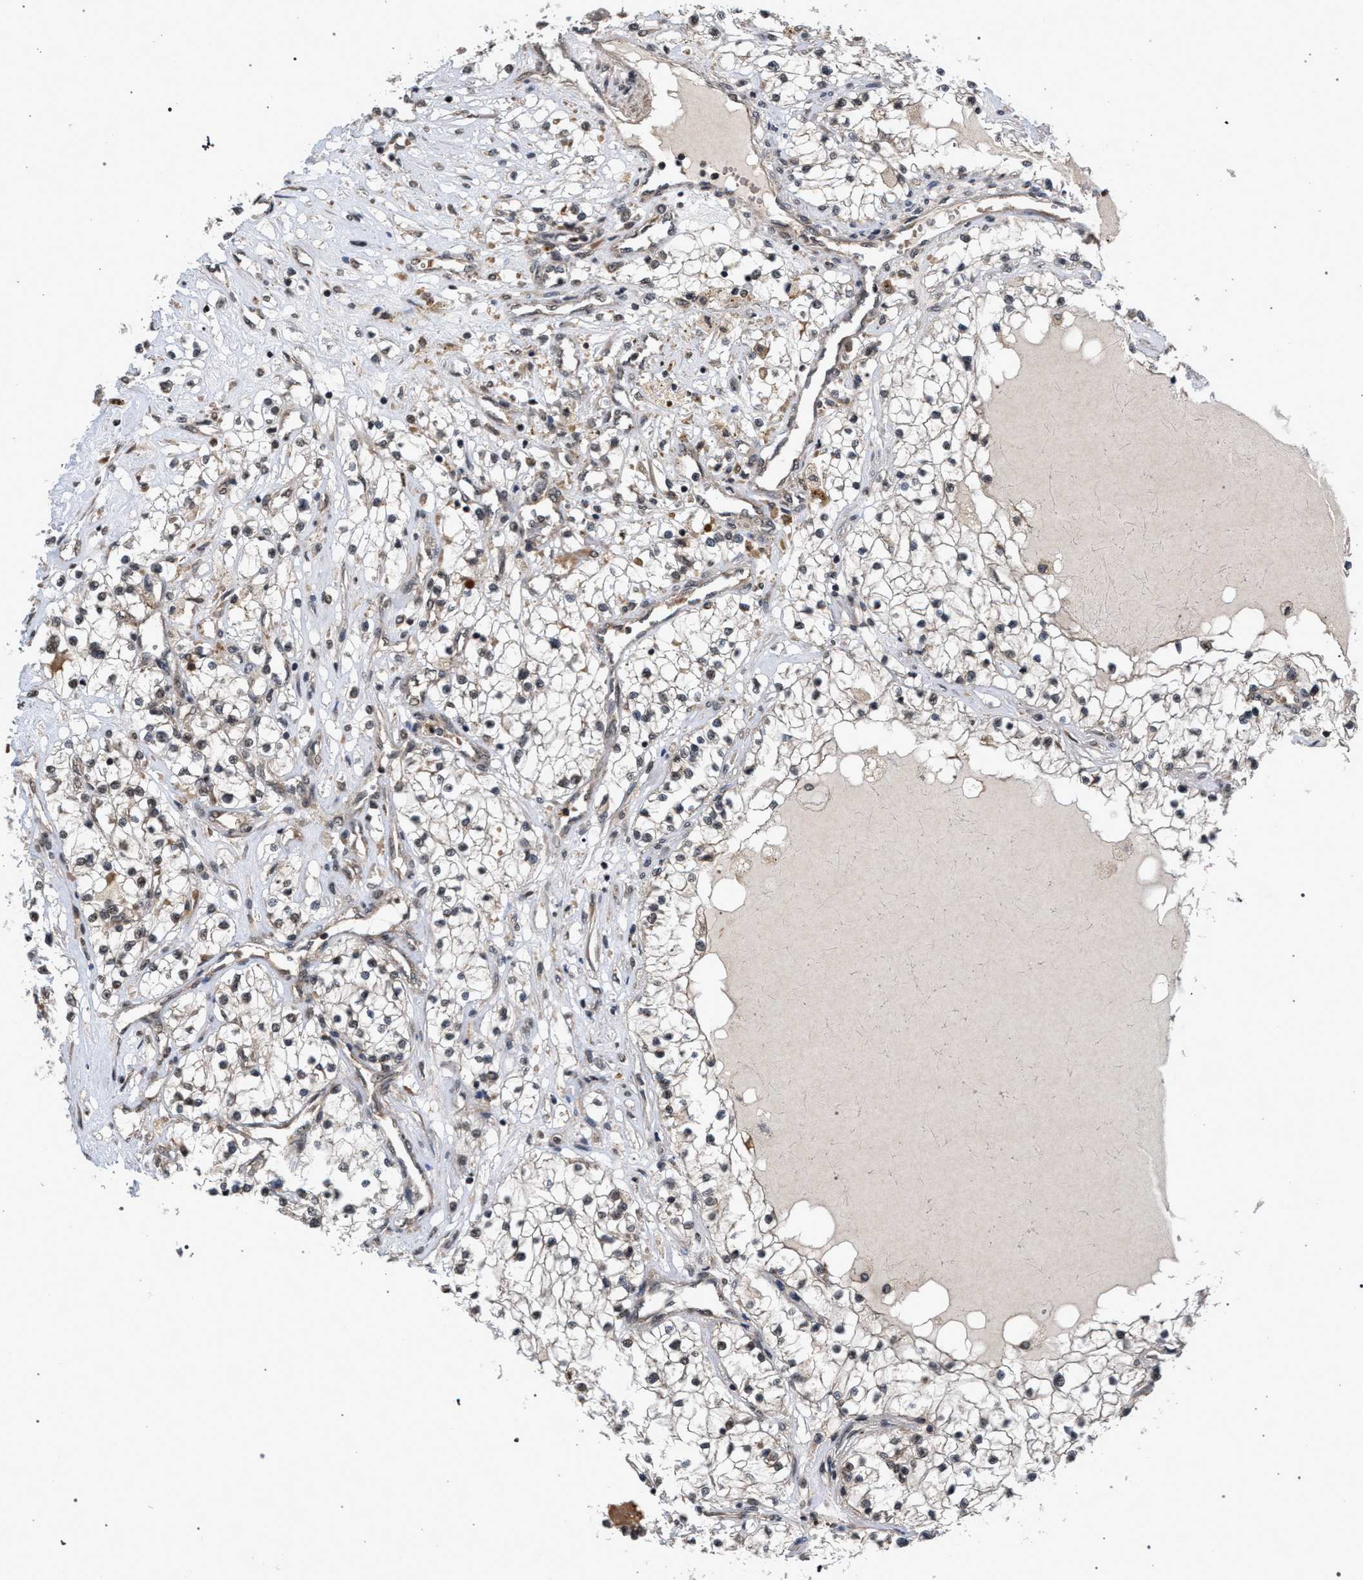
{"staining": {"intensity": "weak", "quantity": "<25%", "location": "cytoplasmic/membranous"}, "tissue": "renal cancer", "cell_type": "Tumor cells", "image_type": "cancer", "snomed": [{"axis": "morphology", "description": "Adenocarcinoma, NOS"}, {"axis": "topography", "description": "Kidney"}], "caption": "Immunohistochemistry photomicrograph of renal adenocarcinoma stained for a protein (brown), which reveals no staining in tumor cells.", "gene": "IRAK4", "patient": {"sex": "male", "age": 68}}